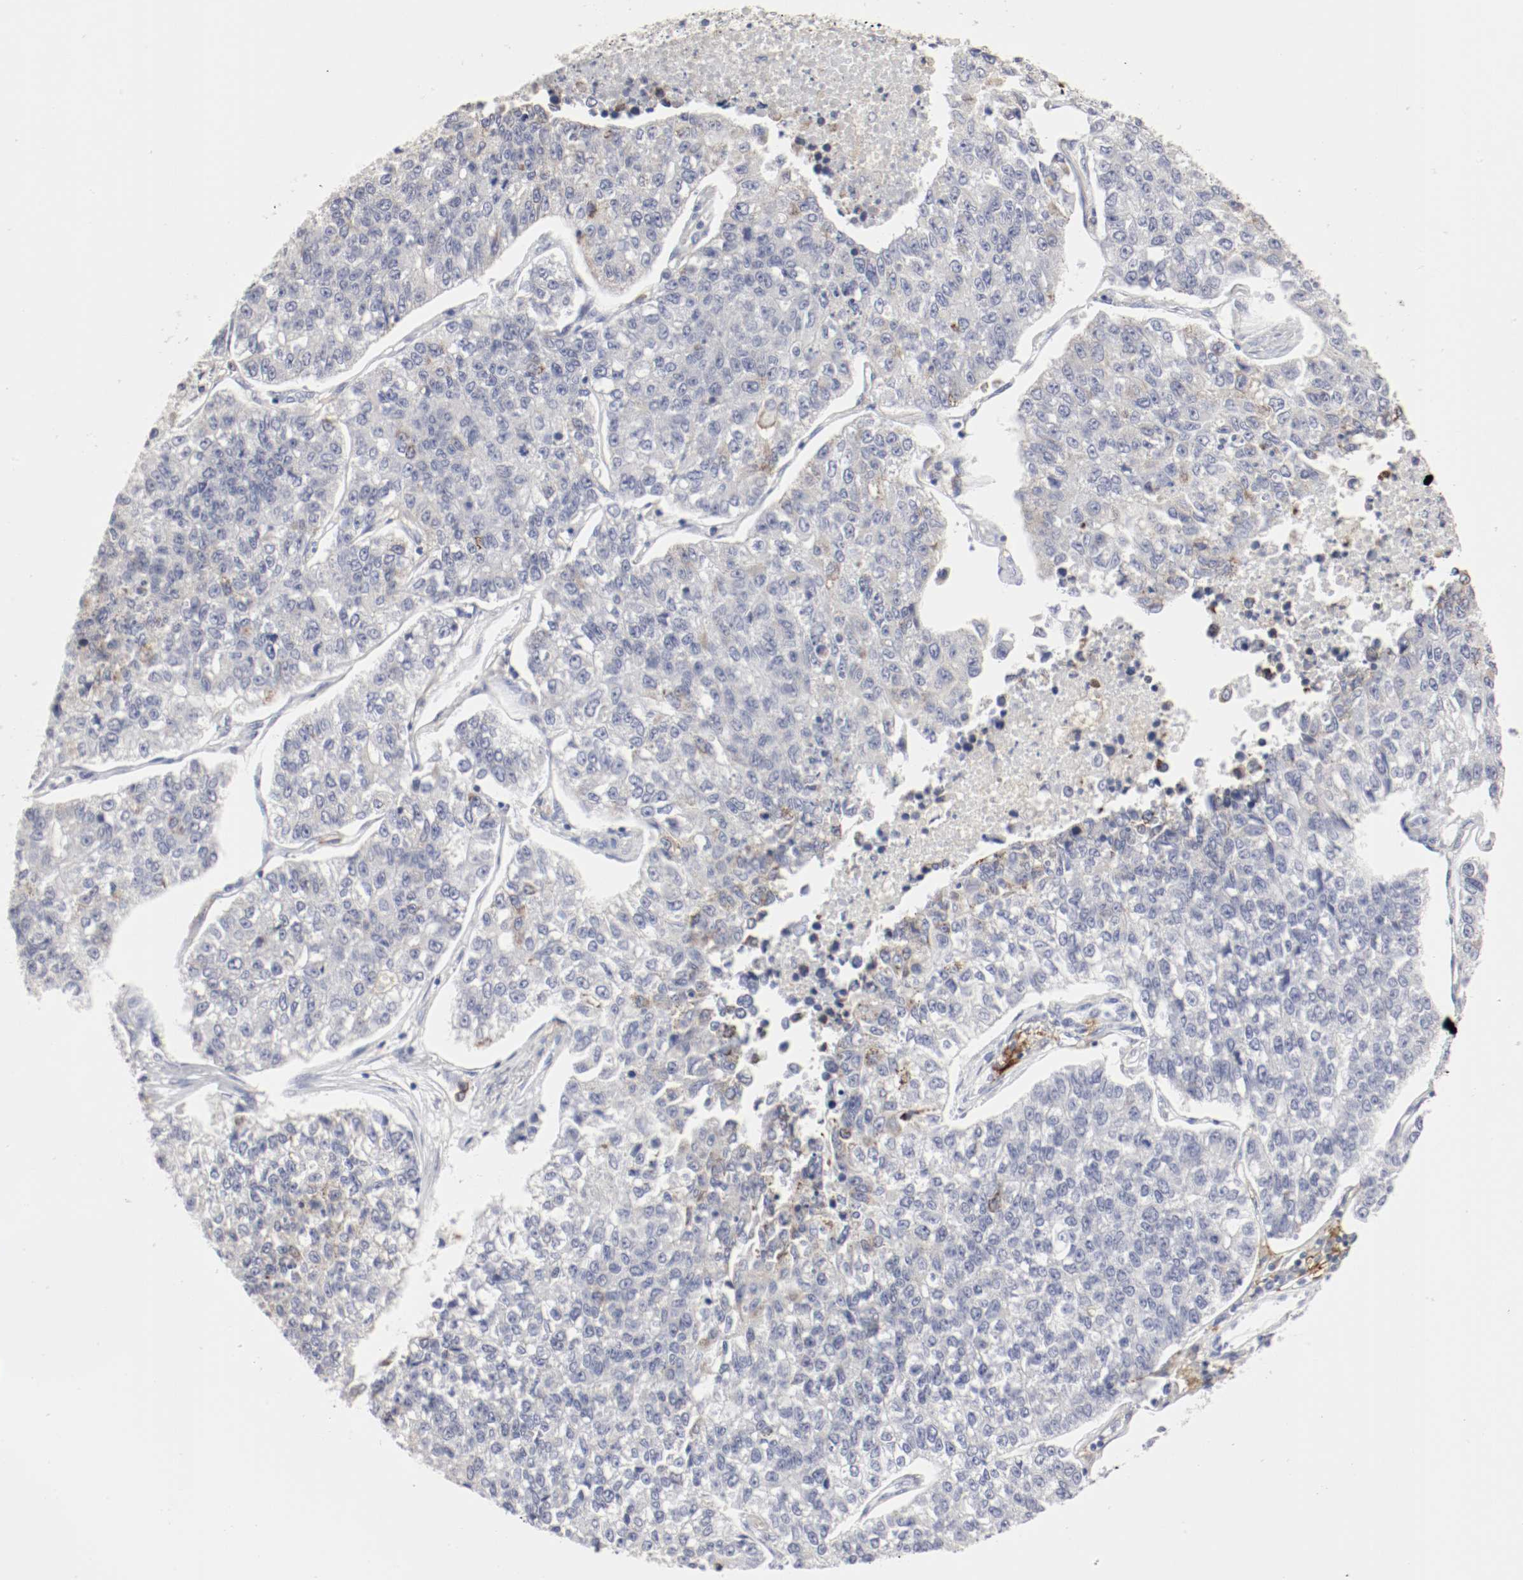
{"staining": {"intensity": "moderate", "quantity": "<25%", "location": "cytoplasmic/membranous"}, "tissue": "lung cancer", "cell_type": "Tumor cells", "image_type": "cancer", "snomed": [{"axis": "morphology", "description": "Adenocarcinoma, NOS"}, {"axis": "topography", "description": "Lung"}], "caption": "Immunohistochemical staining of human lung cancer (adenocarcinoma) demonstrates low levels of moderate cytoplasmic/membranous positivity in approximately <25% of tumor cells. (Brightfield microscopy of DAB IHC at high magnification).", "gene": "ITGAX", "patient": {"sex": "male", "age": 49}}